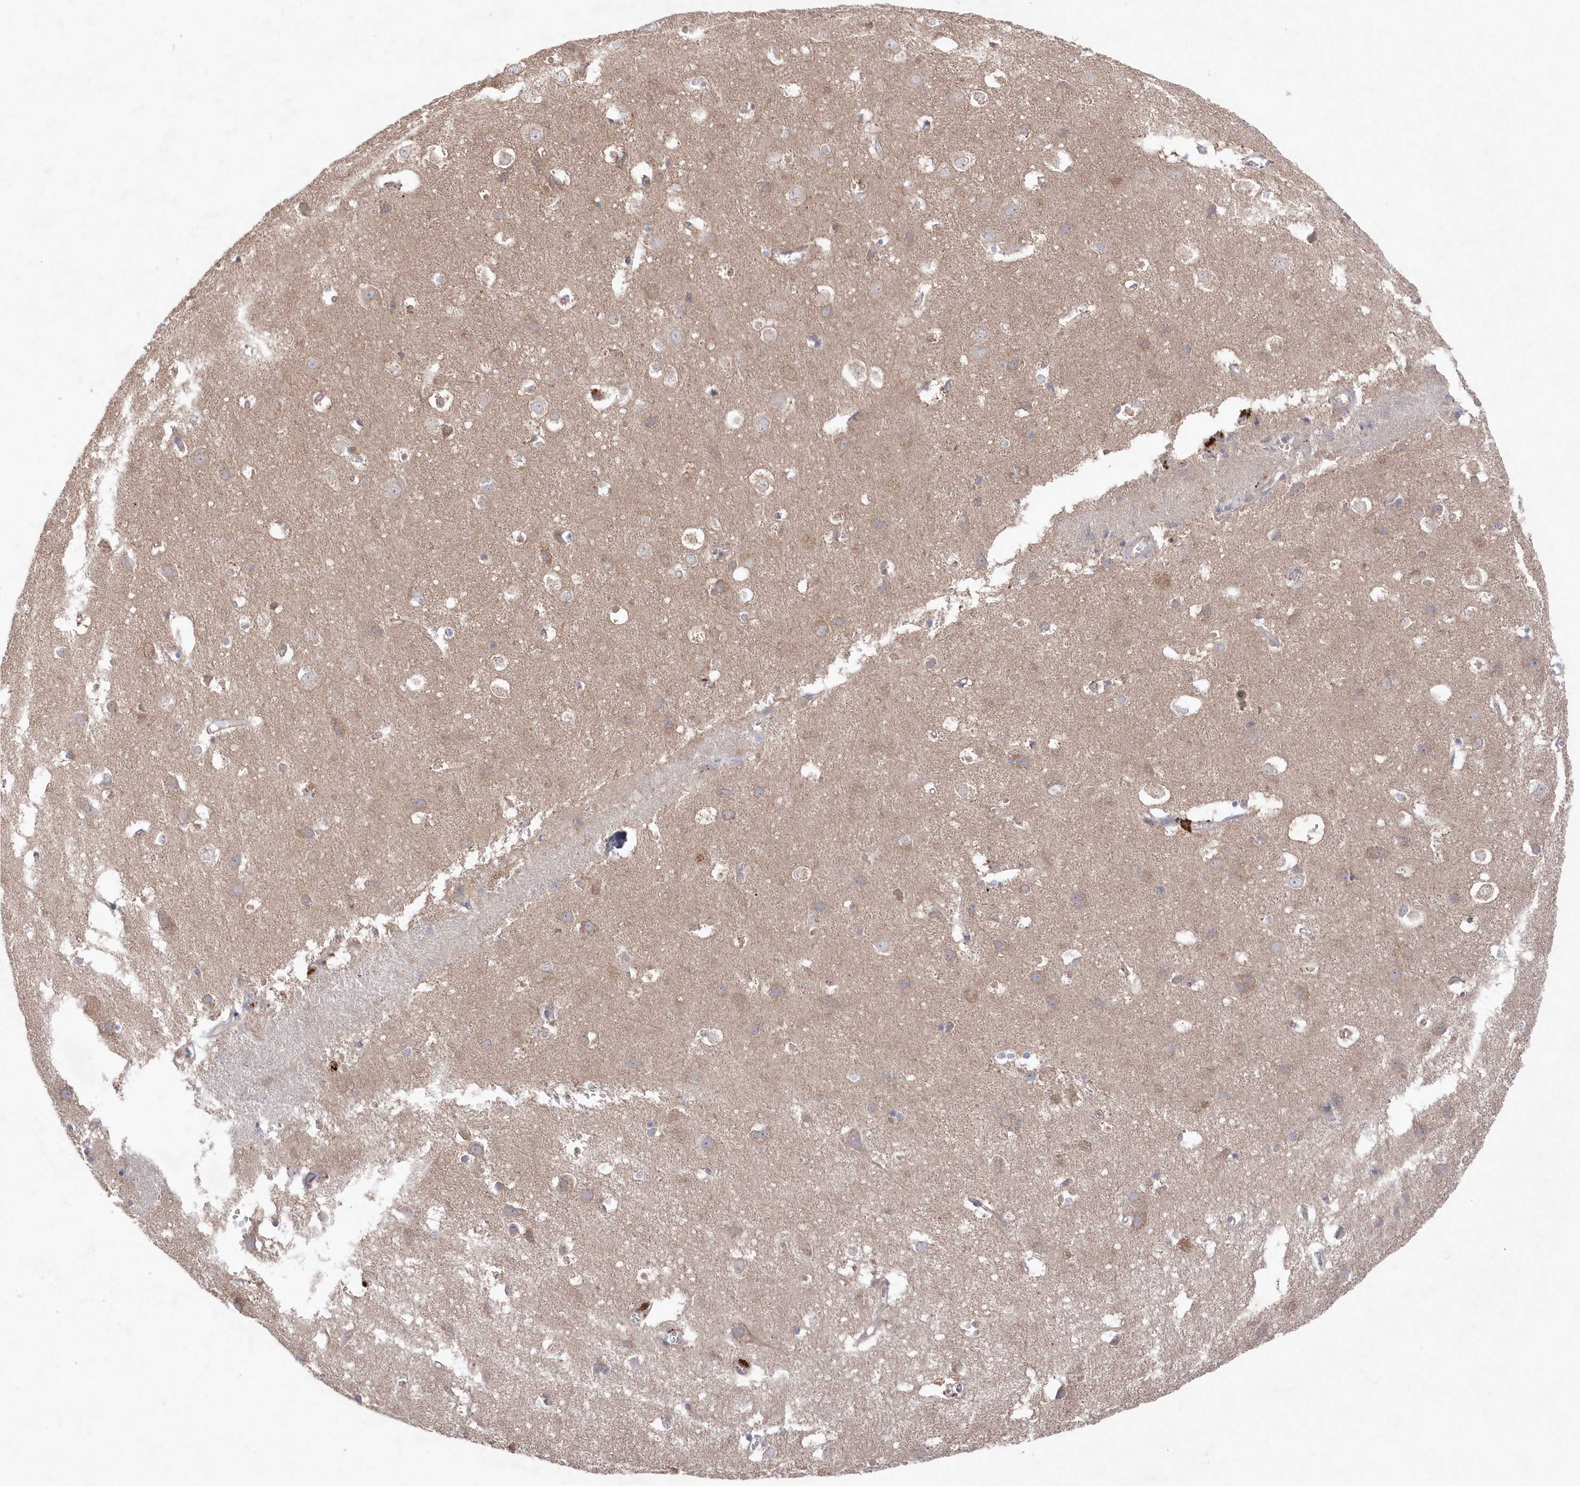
{"staining": {"intensity": "negative", "quantity": "none", "location": "none"}, "tissue": "cerebral cortex", "cell_type": "Endothelial cells", "image_type": "normal", "snomed": [{"axis": "morphology", "description": "Normal tissue, NOS"}, {"axis": "topography", "description": "Cerebral cortex"}], "caption": "A histopathology image of cerebral cortex stained for a protein demonstrates no brown staining in endothelial cells. Brightfield microscopy of IHC stained with DAB (3,3'-diaminobenzidine) (brown) and hematoxylin (blue), captured at high magnification.", "gene": "ASNSD1", "patient": {"sex": "male", "age": 54}}